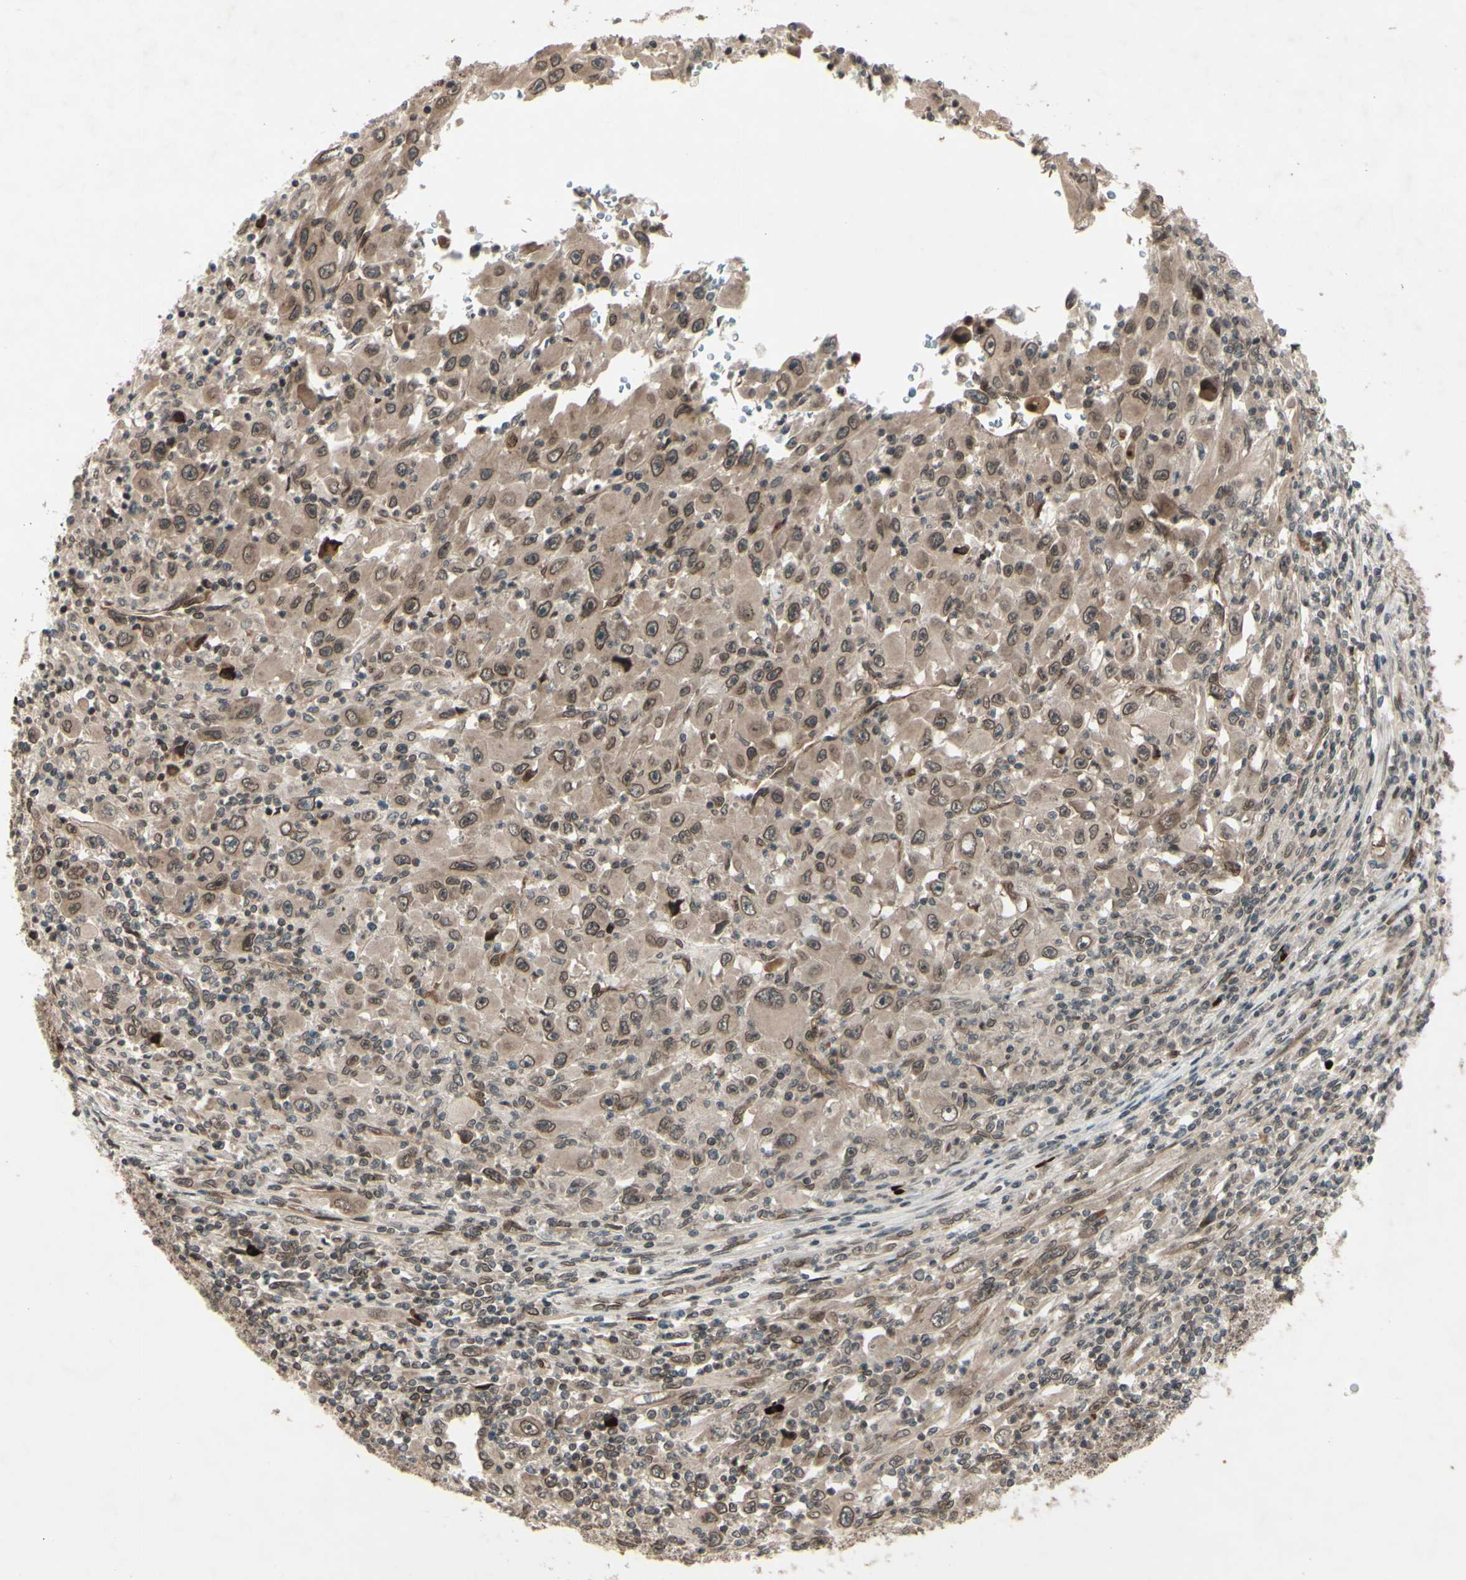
{"staining": {"intensity": "weak", "quantity": ">75%", "location": "cytoplasmic/membranous,nuclear"}, "tissue": "melanoma", "cell_type": "Tumor cells", "image_type": "cancer", "snomed": [{"axis": "morphology", "description": "Malignant melanoma, Metastatic site"}, {"axis": "topography", "description": "Skin"}], "caption": "Malignant melanoma (metastatic site) was stained to show a protein in brown. There is low levels of weak cytoplasmic/membranous and nuclear staining in about >75% of tumor cells.", "gene": "MLF2", "patient": {"sex": "female", "age": 56}}